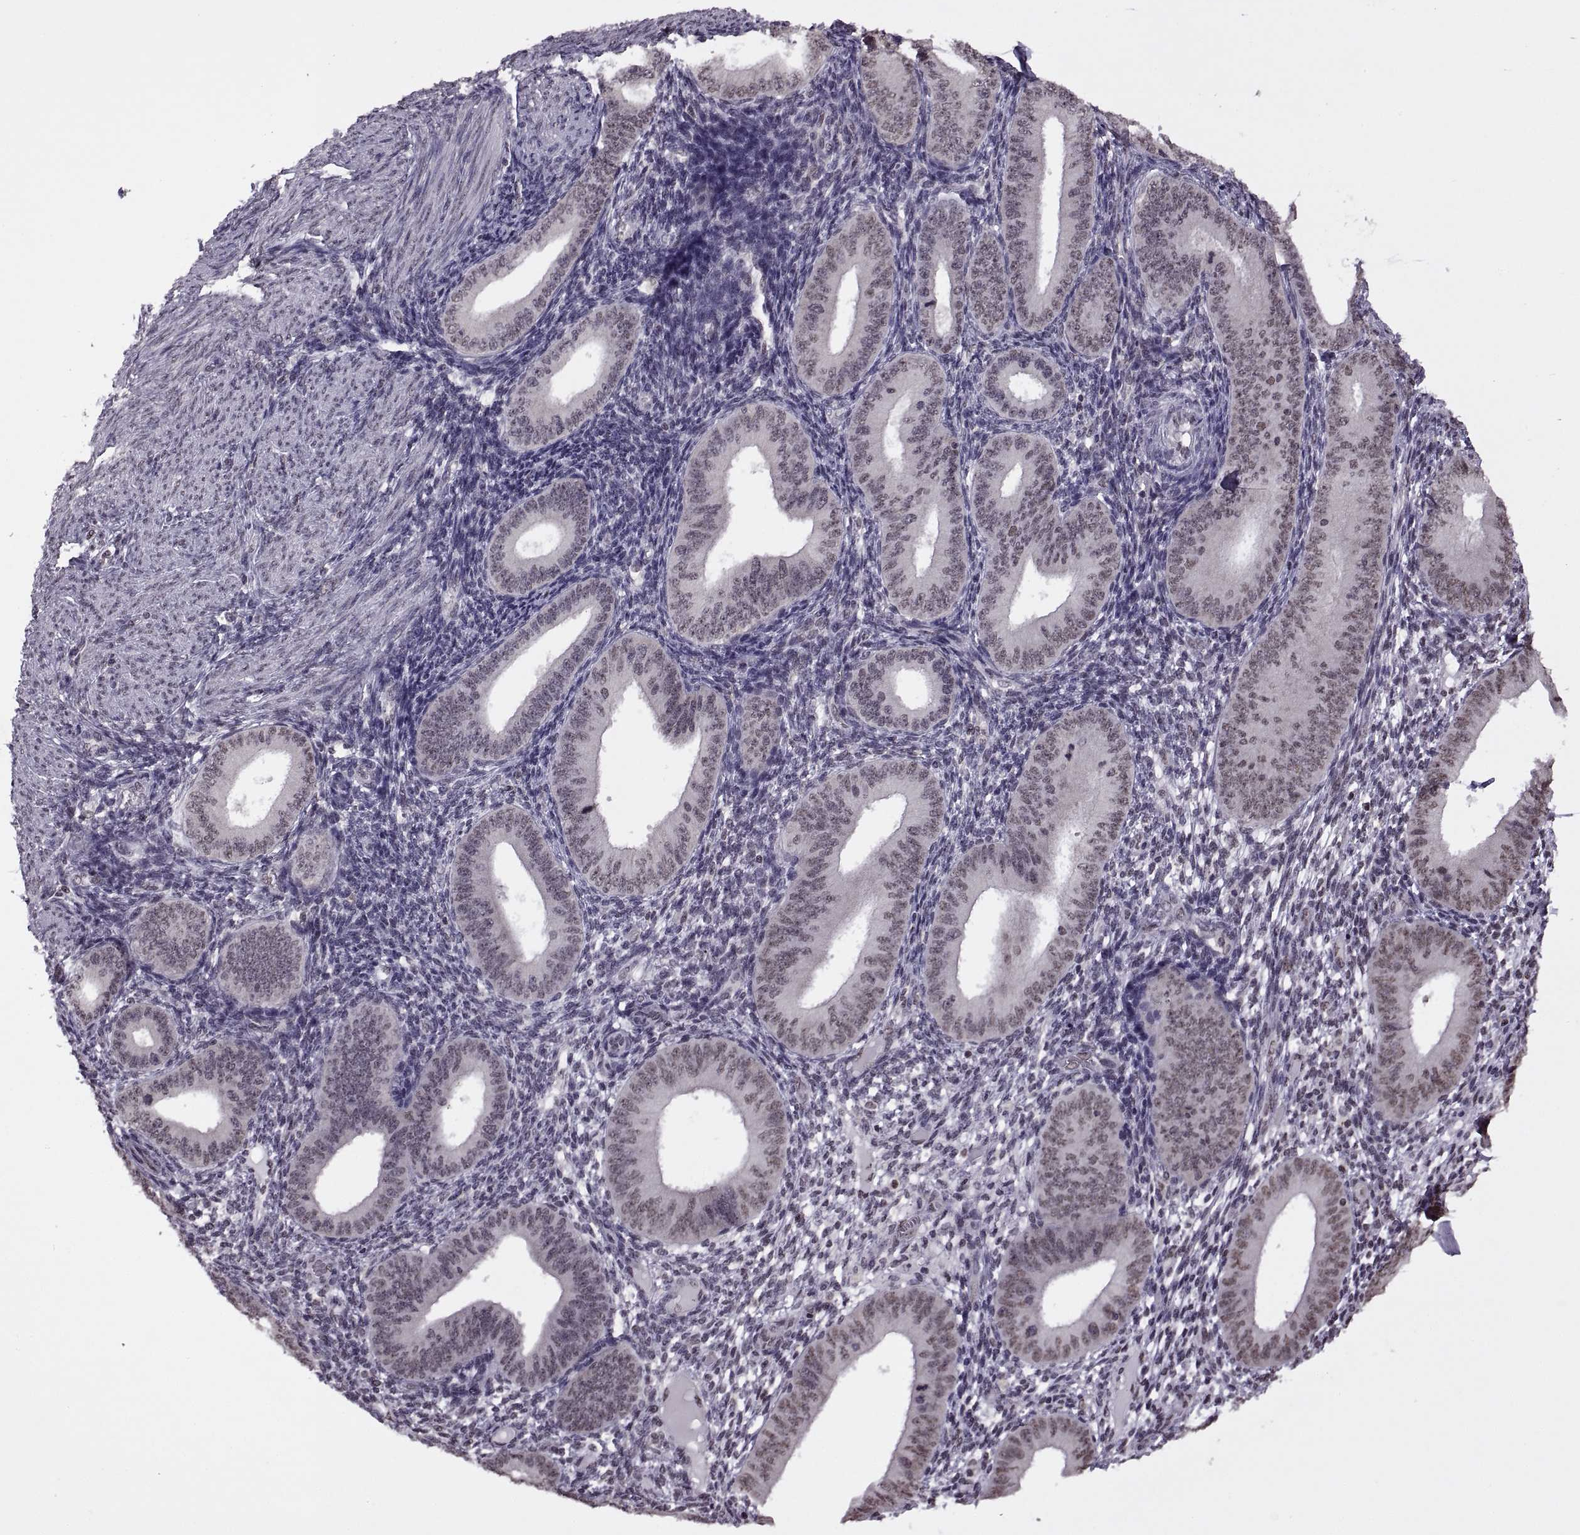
{"staining": {"intensity": "negative", "quantity": "none", "location": "none"}, "tissue": "endometrium", "cell_type": "Cells in endometrial stroma", "image_type": "normal", "snomed": [{"axis": "morphology", "description": "Normal tissue, NOS"}, {"axis": "topography", "description": "Endometrium"}], "caption": "Cells in endometrial stroma are negative for protein expression in benign human endometrium. (Brightfield microscopy of DAB immunohistochemistry at high magnification).", "gene": "INTS3", "patient": {"sex": "female", "age": 39}}